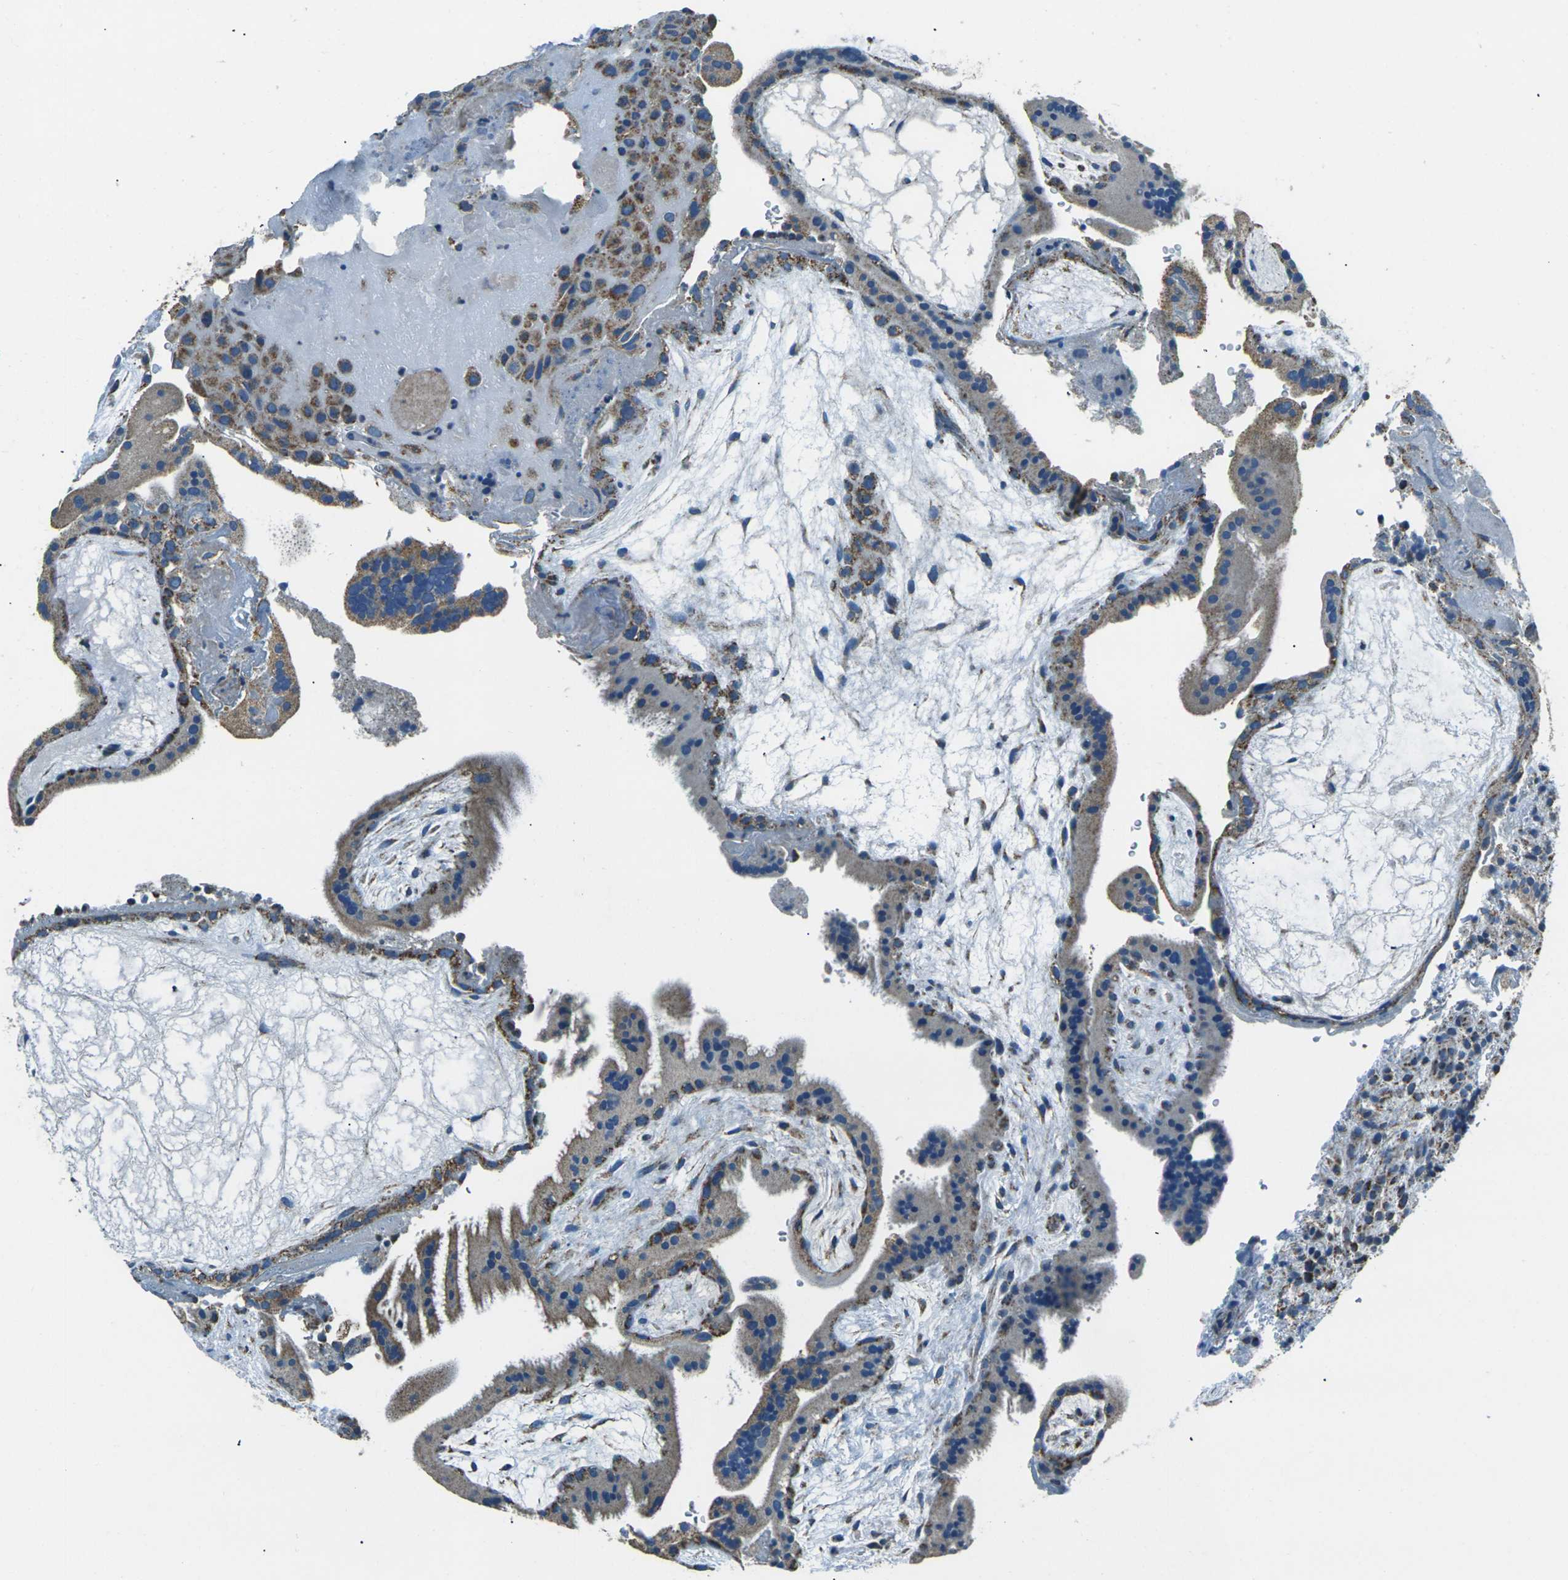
{"staining": {"intensity": "moderate", "quantity": "25%-75%", "location": "cytoplasmic/membranous"}, "tissue": "placenta", "cell_type": "Trophoblastic cells", "image_type": "normal", "snomed": [{"axis": "morphology", "description": "Normal tissue, NOS"}, {"axis": "topography", "description": "Placenta"}], "caption": "Immunohistochemistry (IHC) of unremarkable placenta displays medium levels of moderate cytoplasmic/membranous staining in about 25%-75% of trophoblastic cells. The protein is shown in brown color, while the nuclei are stained blue.", "gene": "IRF3", "patient": {"sex": "female", "age": 19}}